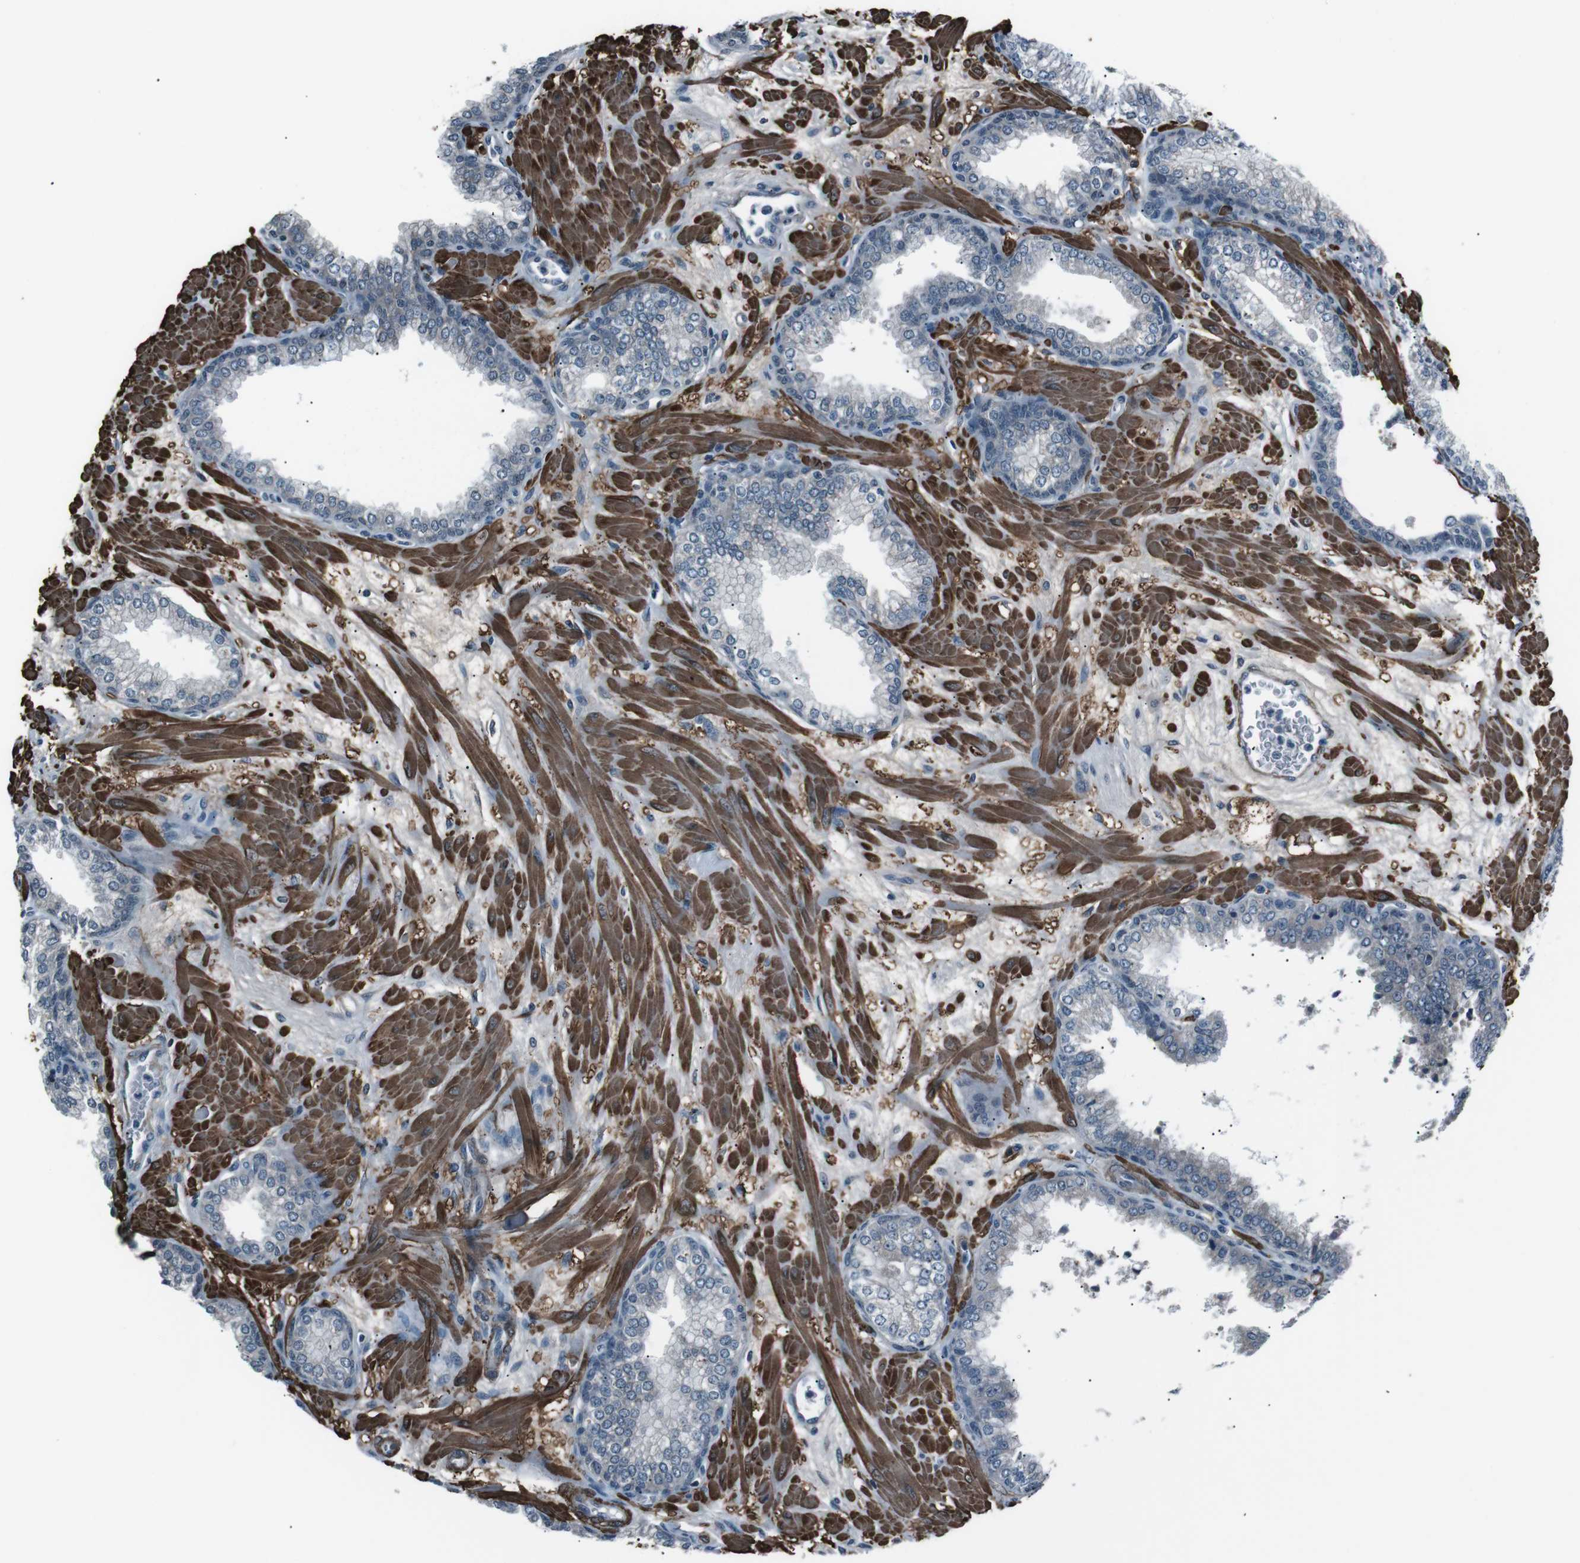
{"staining": {"intensity": "negative", "quantity": "none", "location": "none"}, "tissue": "prostate", "cell_type": "Glandular cells", "image_type": "normal", "snomed": [{"axis": "morphology", "description": "Normal tissue, NOS"}, {"axis": "morphology", "description": "Urothelial carcinoma, Low grade"}, {"axis": "topography", "description": "Urinary bladder"}, {"axis": "topography", "description": "Prostate"}], "caption": "This is an immunohistochemistry photomicrograph of benign prostate. There is no positivity in glandular cells.", "gene": "PDLIM5", "patient": {"sex": "male", "age": 60}}